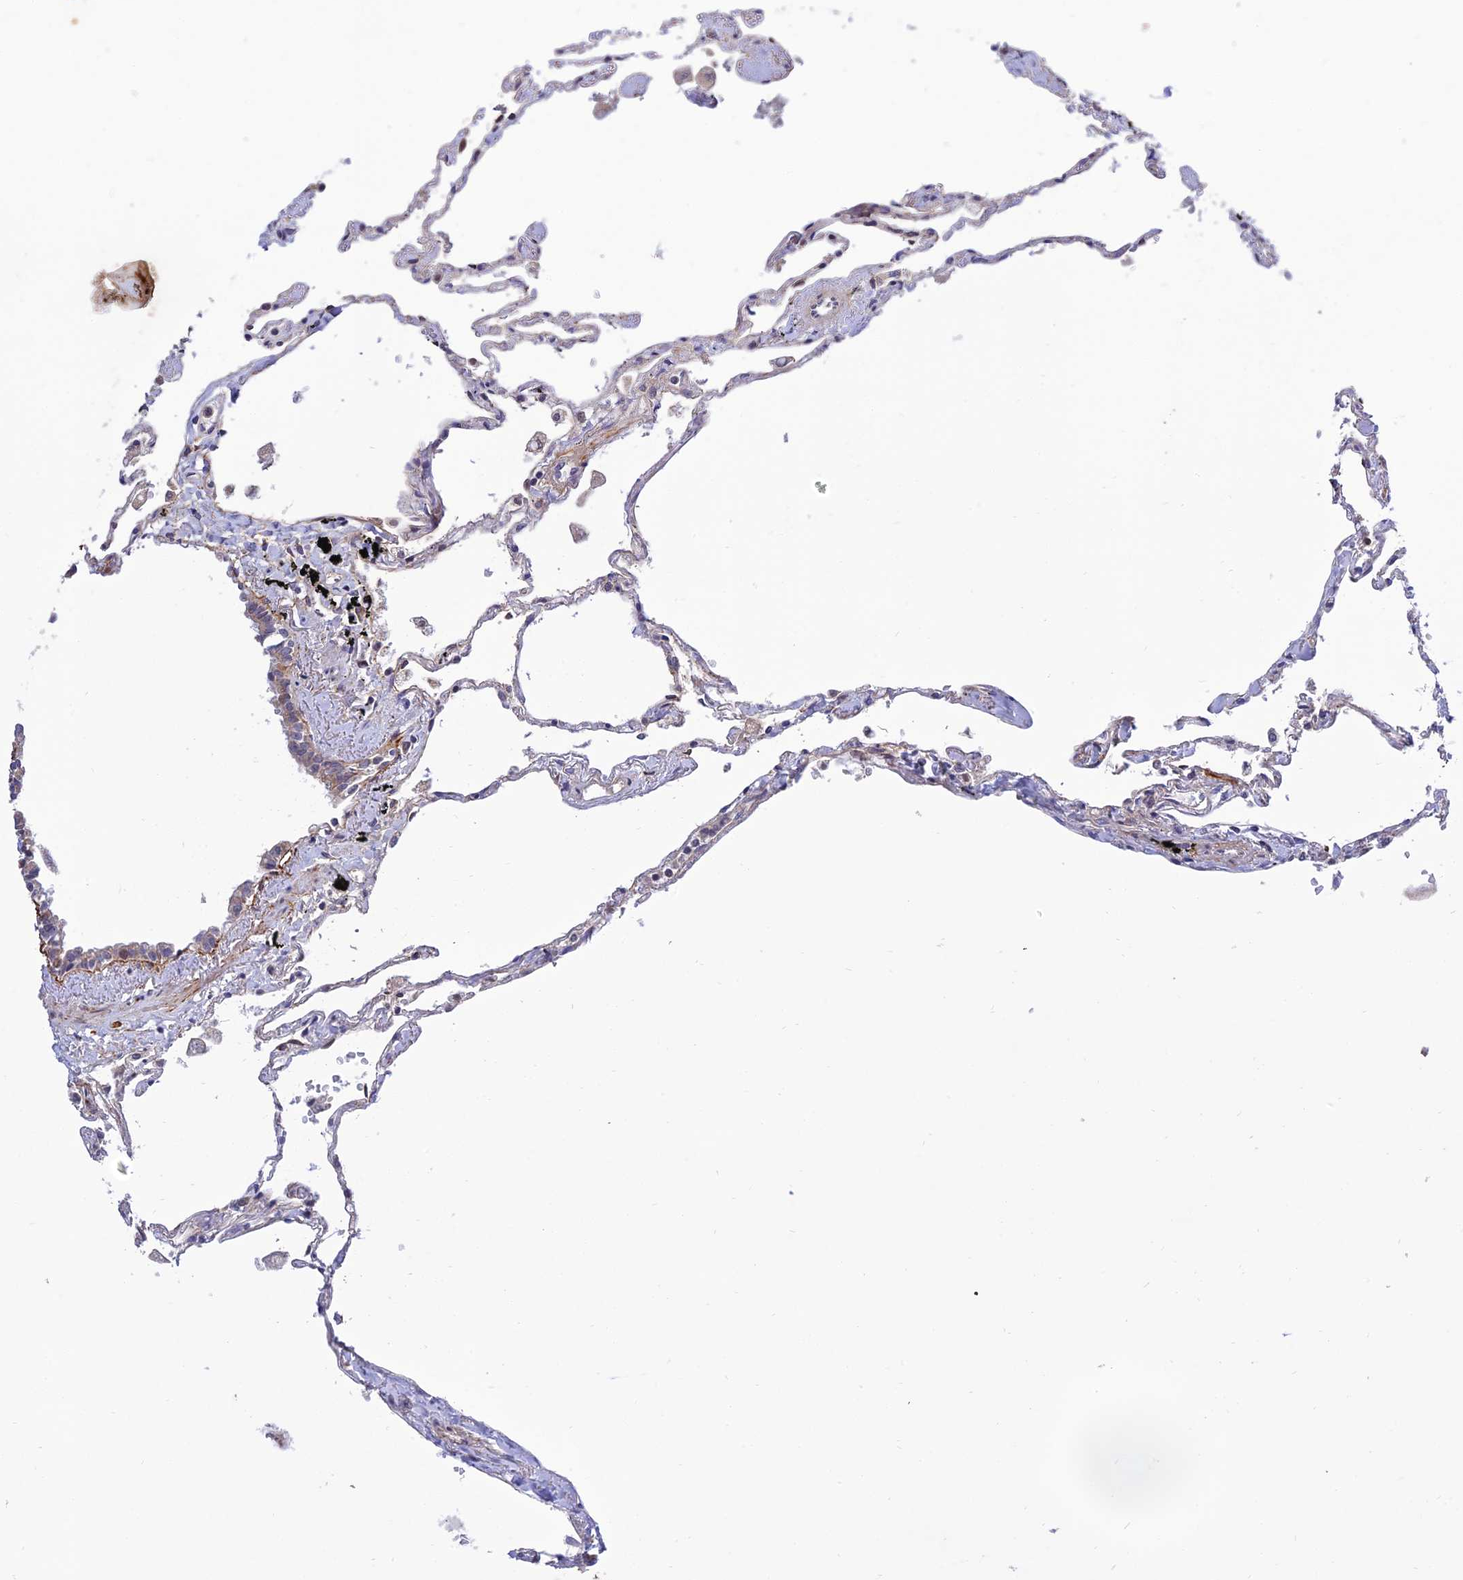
{"staining": {"intensity": "weak", "quantity": "25%-75%", "location": "cytoplasmic/membranous"}, "tissue": "lung", "cell_type": "Alveolar cells", "image_type": "normal", "snomed": [{"axis": "morphology", "description": "Normal tissue, NOS"}, {"axis": "topography", "description": "Lung"}], "caption": "Immunohistochemistry micrograph of unremarkable lung: lung stained using immunohistochemistry reveals low levels of weak protein expression localized specifically in the cytoplasmic/membranous of alveolar cells, appearing as a cytoplasmic/membranous brown color.", "gene": "PLEKHG2", "patient": {"sex": "female", "age": 67}}